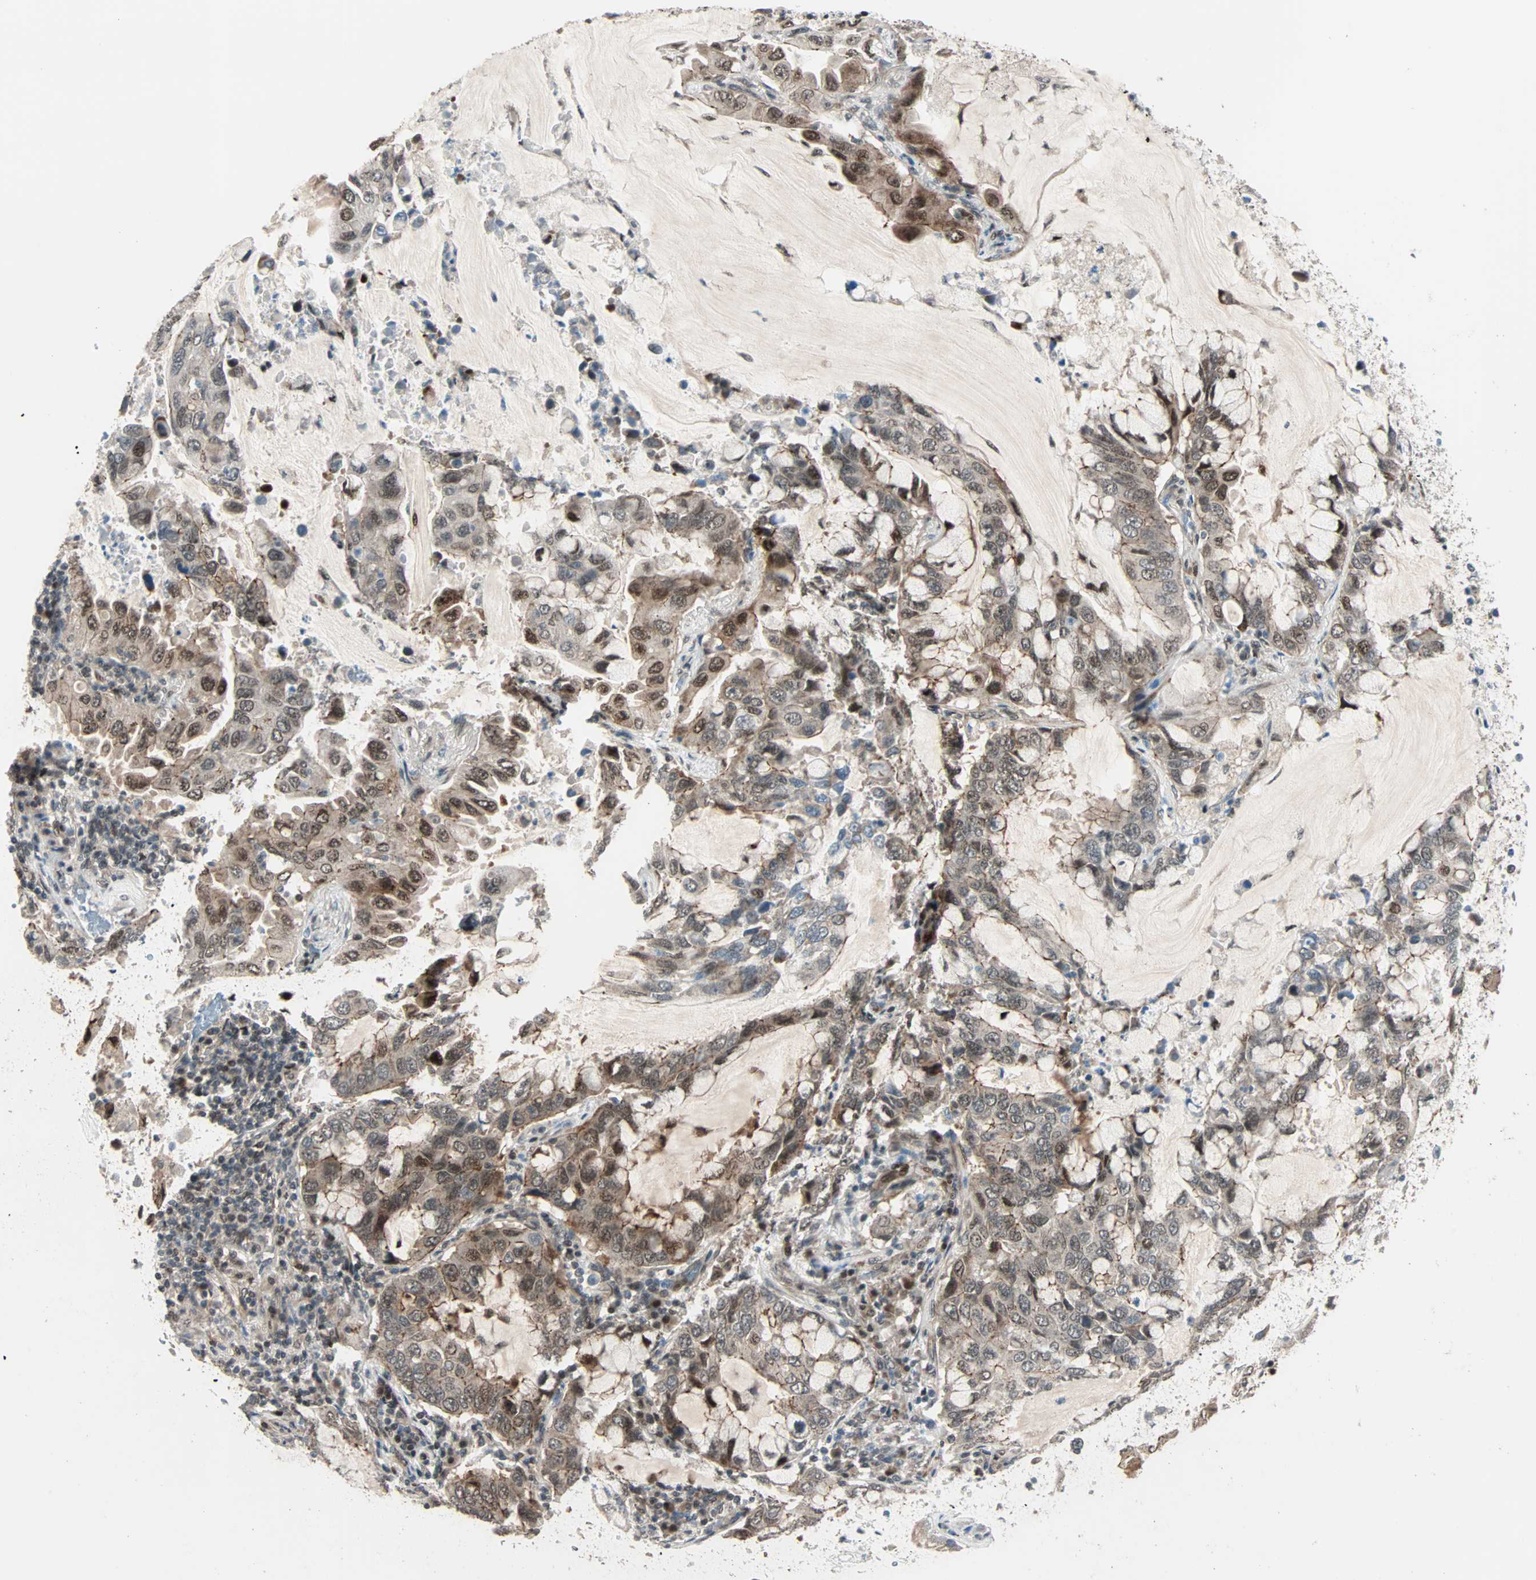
{"staining": {"intensity": "moderate", "quantity": "25%-75%", "location": "cytoplasmic/membranous,nuclear"}, "tissue": "lung cancer", "cell_type": "Tumor cells", "image_type": "cancer", "snomed": [{"axis": "morphology", "description": "Adenocarcinoma, NOS"}, {"axis": "topography", "description": "Lung"}], "caption": "A photomicrograph of human lung cancer (adenocarcinoma) stained for a protein displays moderate cytoplasmic/membranous and nuclear brown staining in tumor cells. The staining was performed using DAB (3,3'-diaminobenzidine), with brown indicating positive protein expression. Nuclei are stained blue with hematoxylin.", "gene": "CBX4", "patient": {"sex": "male", "age": 64}}